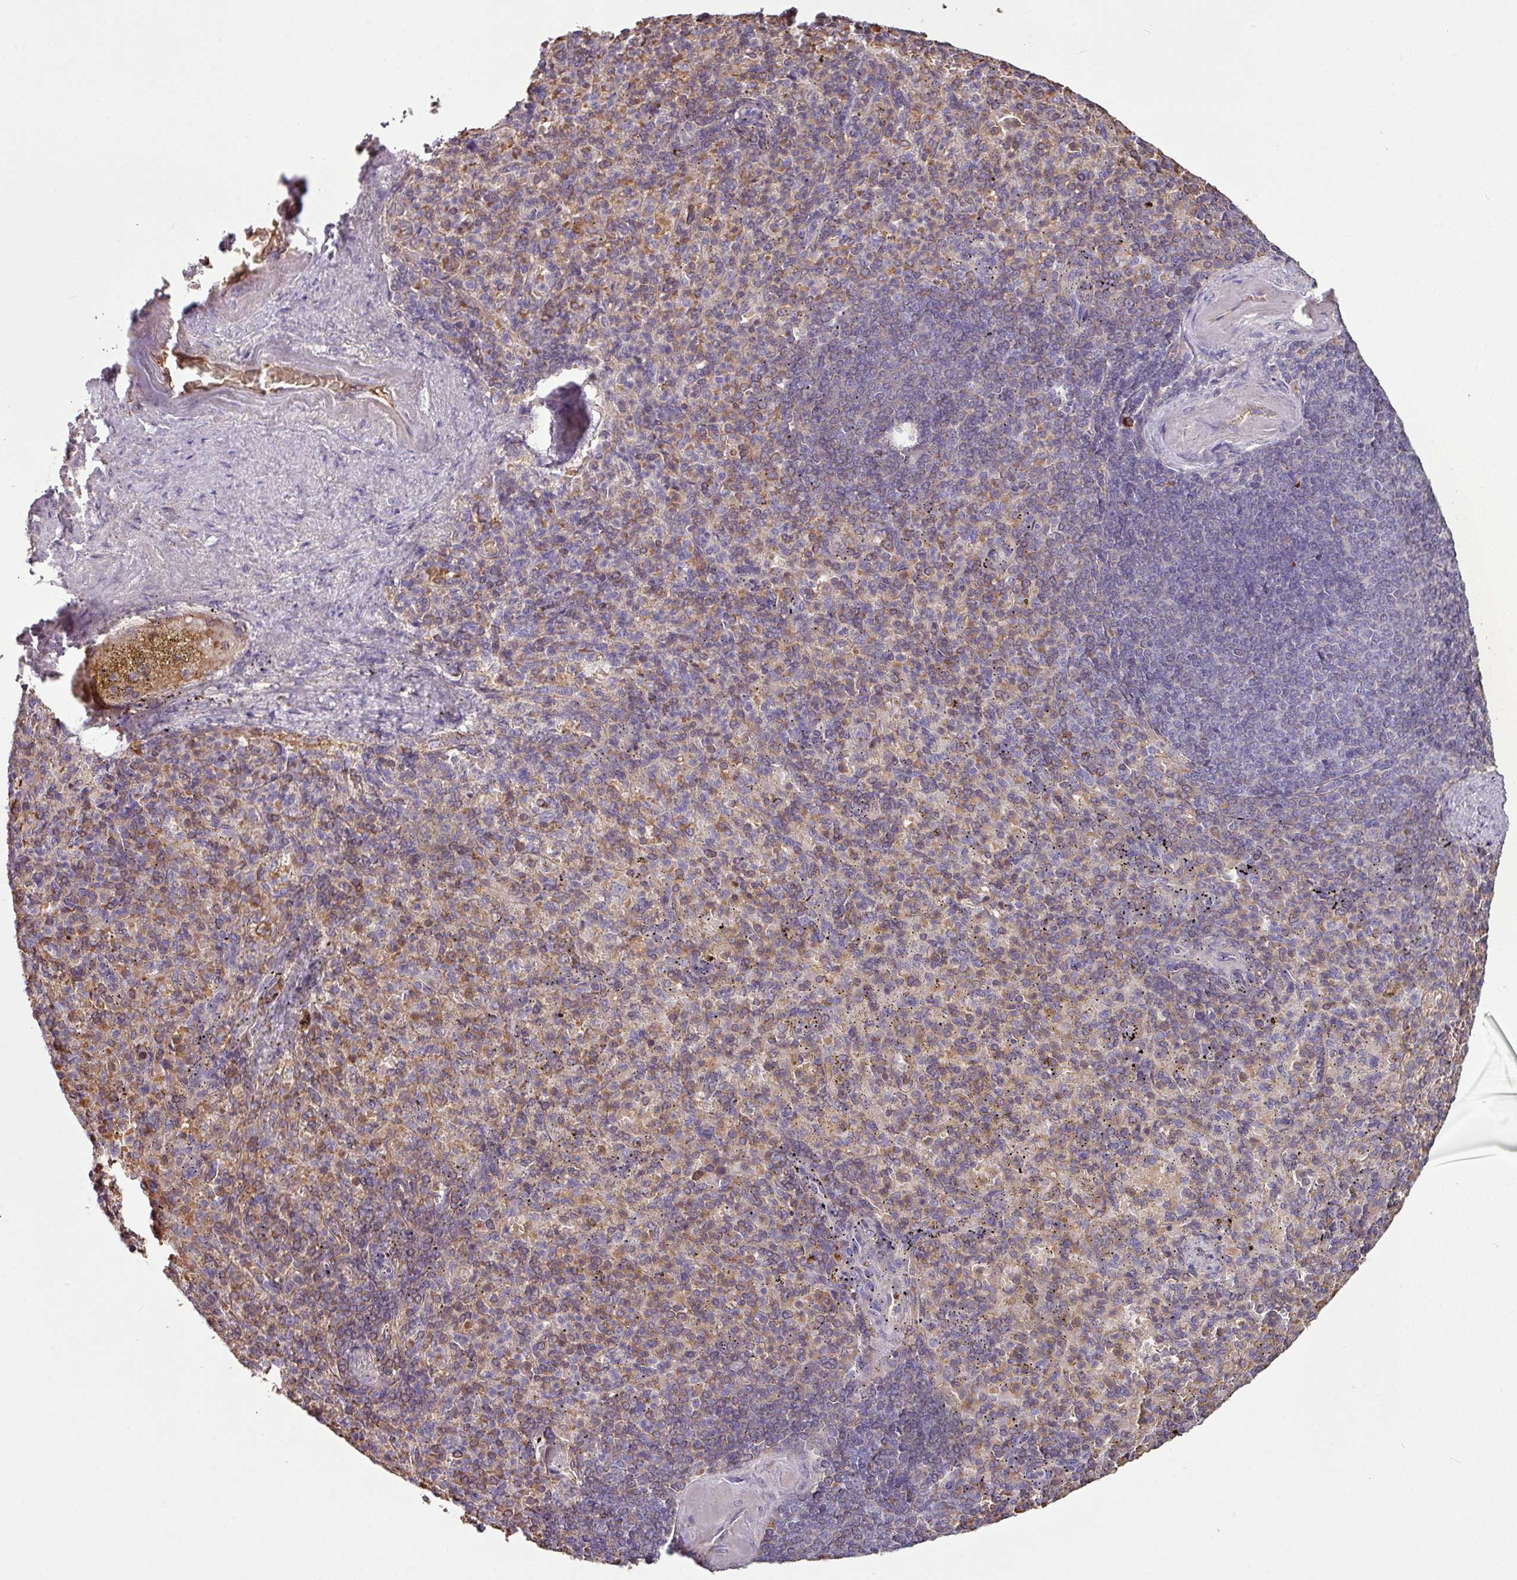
{"staining": {"intensity": "moderate", "quantity": "<25%", "location": "cytoplasmic/membranous"}, "tissue": "spleen", "cell_type": "Cells in red pulp", "image_type": "normal", "snomed": [{"axis": "morphology", "description": "Normal tissue, NOS"}, {"axis": "topography", "description": "Spleen"}], "caption": "Moderate cytoplasmic/membranous protein positivity is present in about <25% of cells in red pulp in spleen. (DAB IHC with brightfield microscopy, high magnification).", "gene": "NHSL2", "patient": {"sex": "female", "age": 74}}